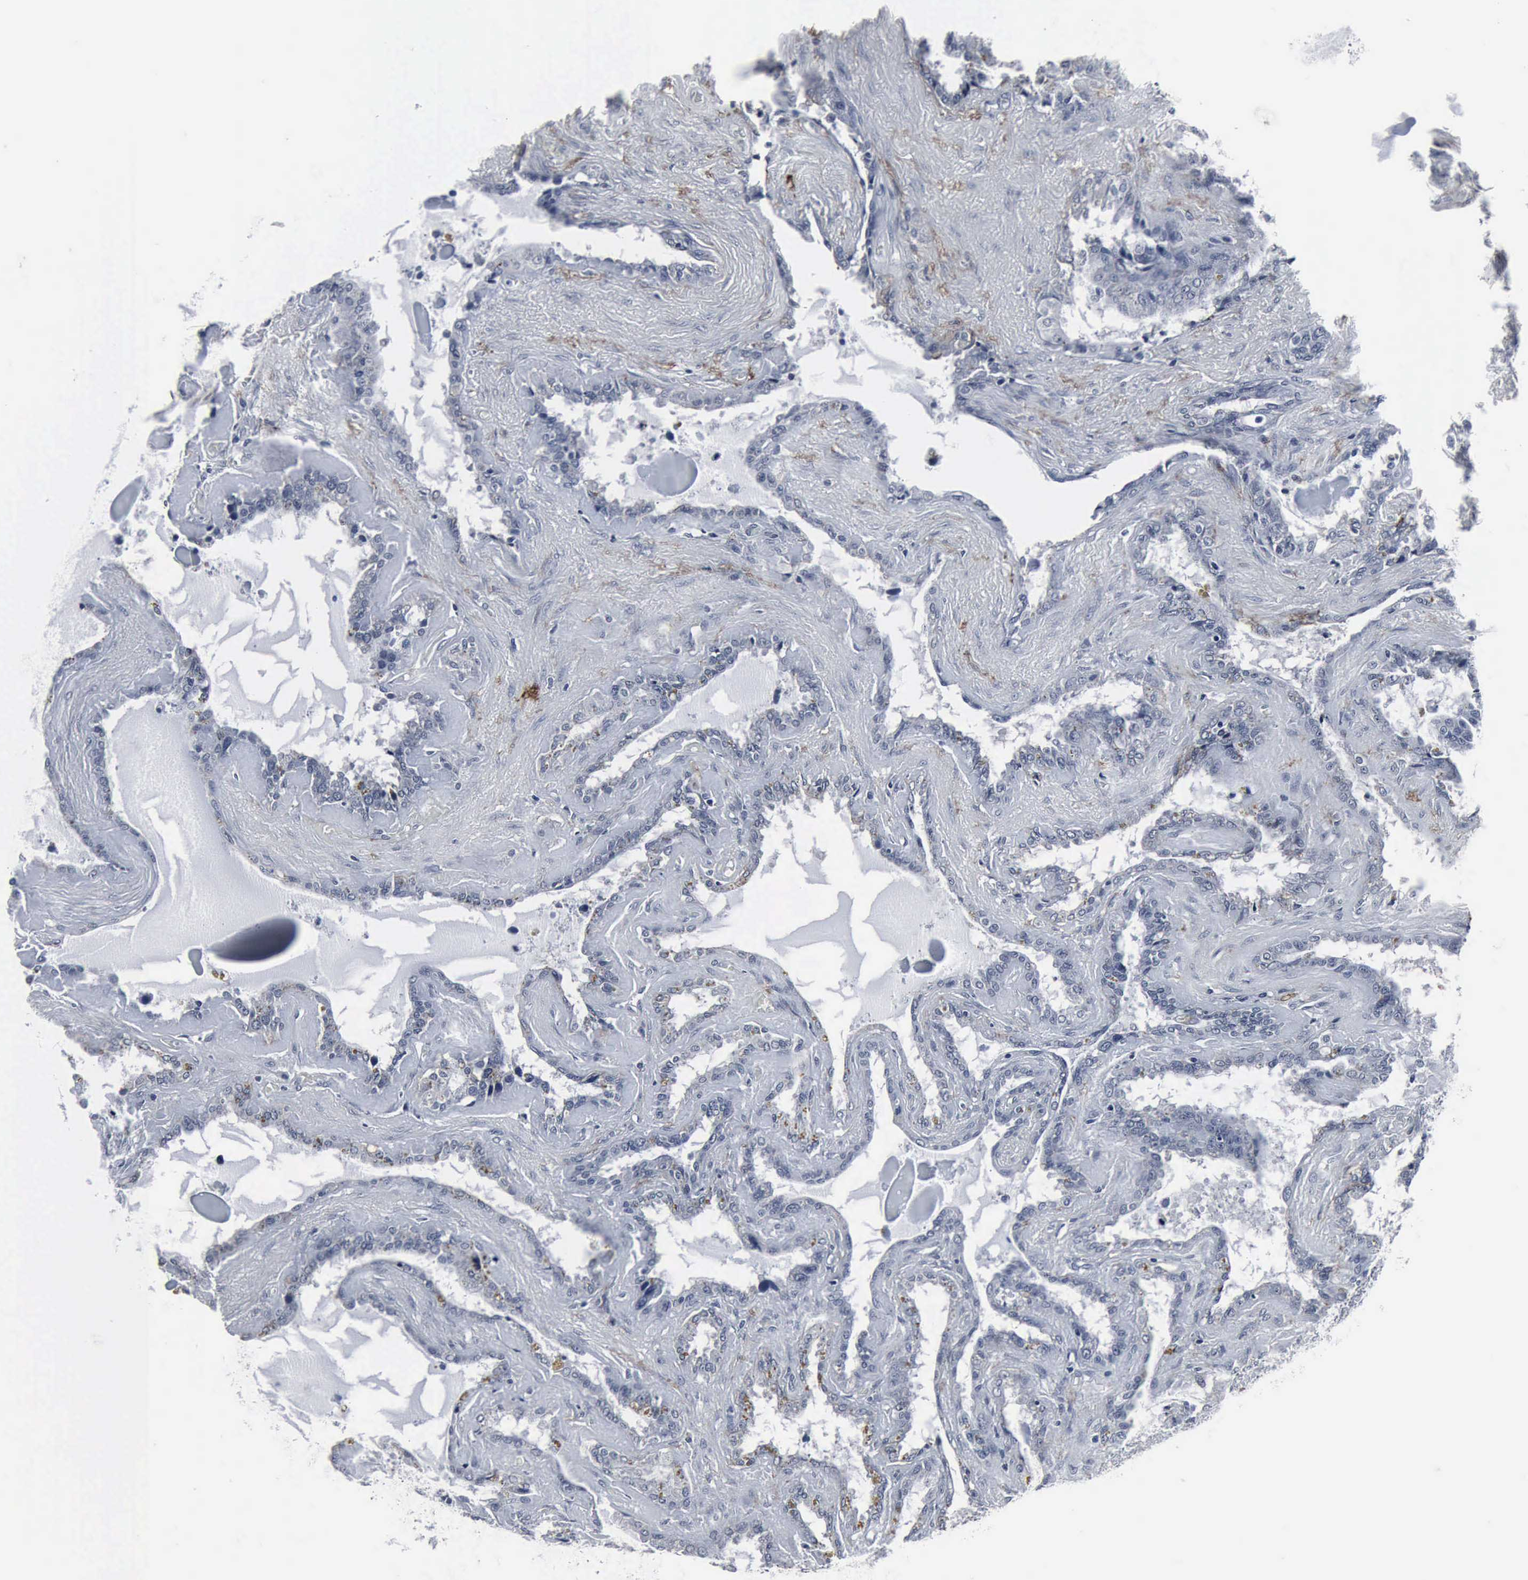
{"staining": {"intensity": "negative", "quantity": "none", "location": "none"}, "tissue": "seminal vesicle", "cell_type": "Glandular cells", "image_type": "normal", "snomed": [{"axis": "morphology", "description": "Normal tissue, NOS"}, {"axis": "morphology", "description": "Inflammation, NOS"}, {"axis": "topography", "description": "Urinary bladder"}, {"axis": "topography", "description": "Prostate"}, {"axis": "topography", "description": "Seminal veicle"}], "caption": "The histopathology image shows no staining of glandular cells in benign seminal vesicle. (Stains: DAB (3,3'-diaminobenzidine) IHC with hematoxylin counter stain, Microscopy: brightfield microscopy at high magnification).", "gene": "SNAP25", "patient": {"sex": "male", "age": 82}}